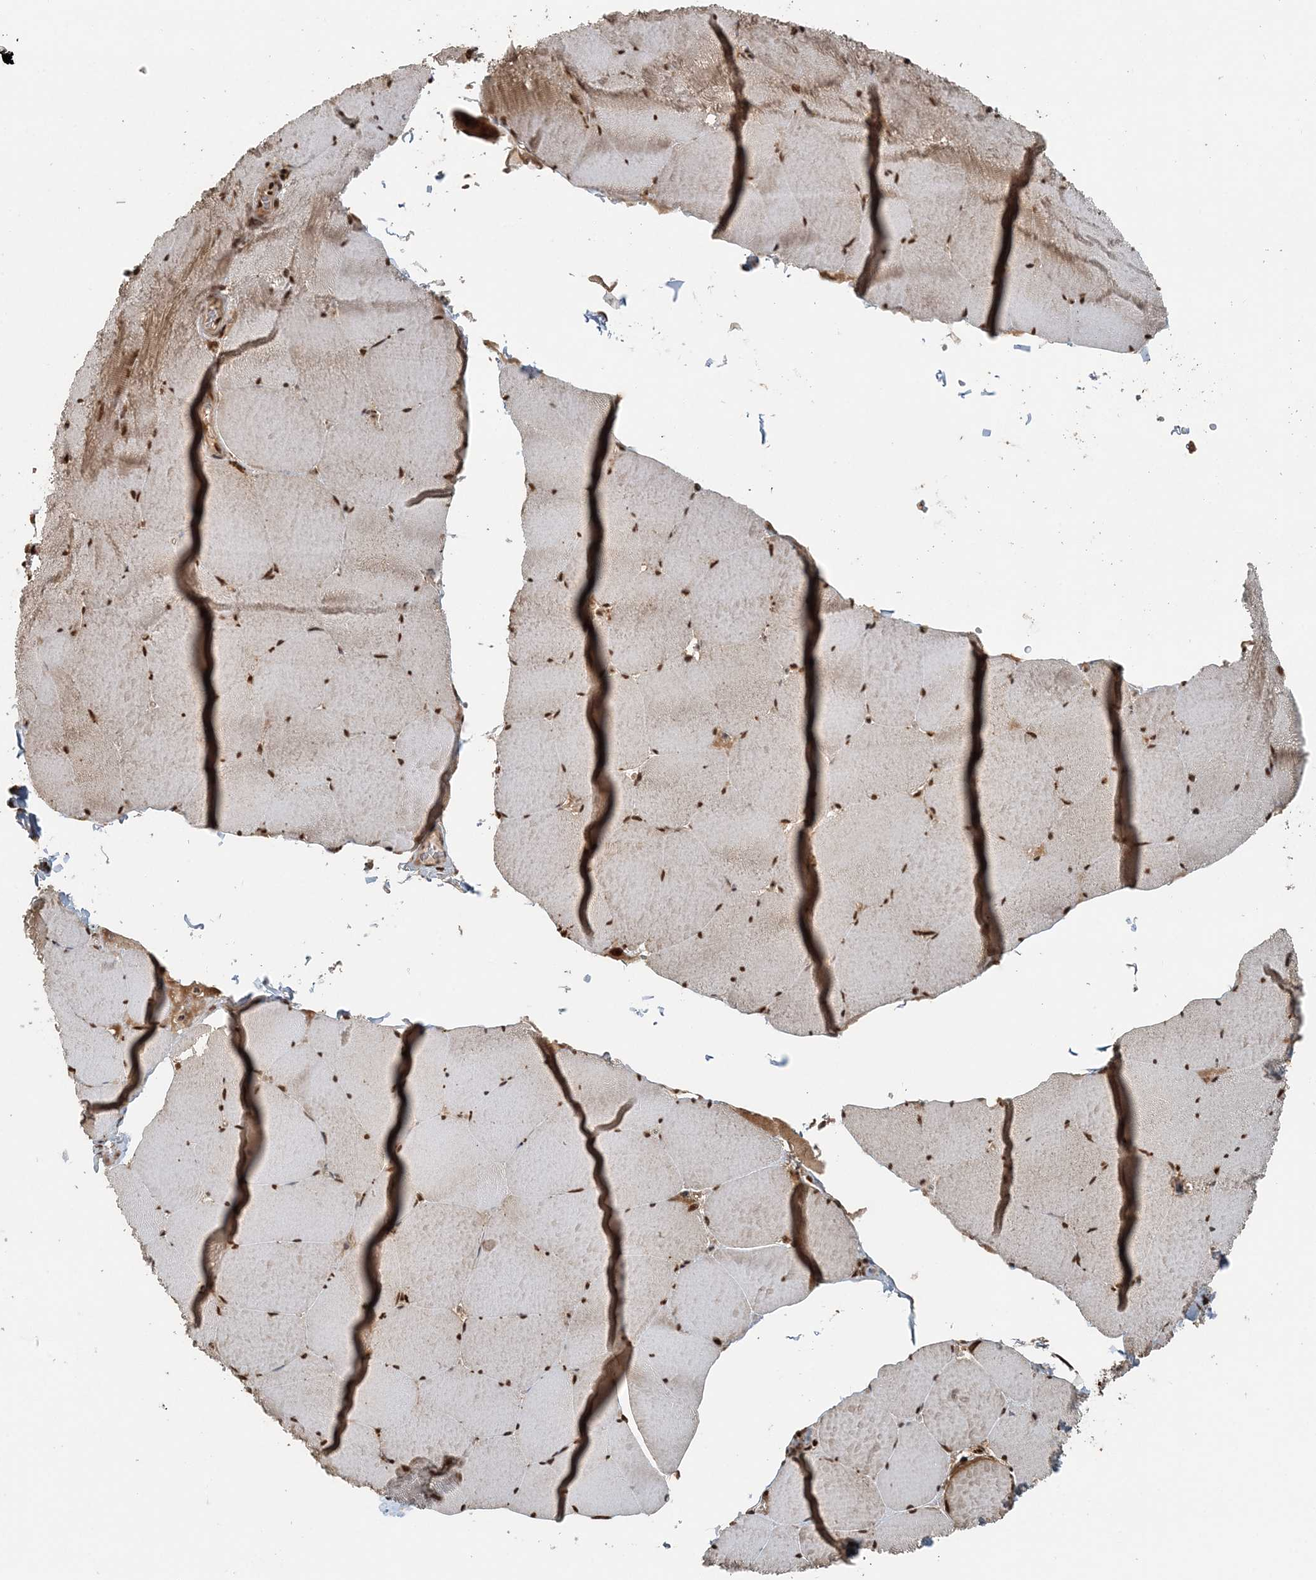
{"staining": {"intensity": "moderate", "quantity": ">75%", "location": "nuclear"}, "tissue": "skeletal muscle", "cell_type": "Myocytes", "image_type": "normal", "snomed": [{"axis": "morphology", "description": "Normal tissue, NOS"}, {"axis": "topography", "description": "Skeletal muscle"}, {"axis": "topography", "description": "Head-Neck"}], "caption": "Skeletal muscle stained with immunohistochemistry (IHC) demonstrates moderate nuclear expression in about >75% of myocytes.", "gene": "ARHGAP35", "patient": {"sex": "male", "age": 66}}